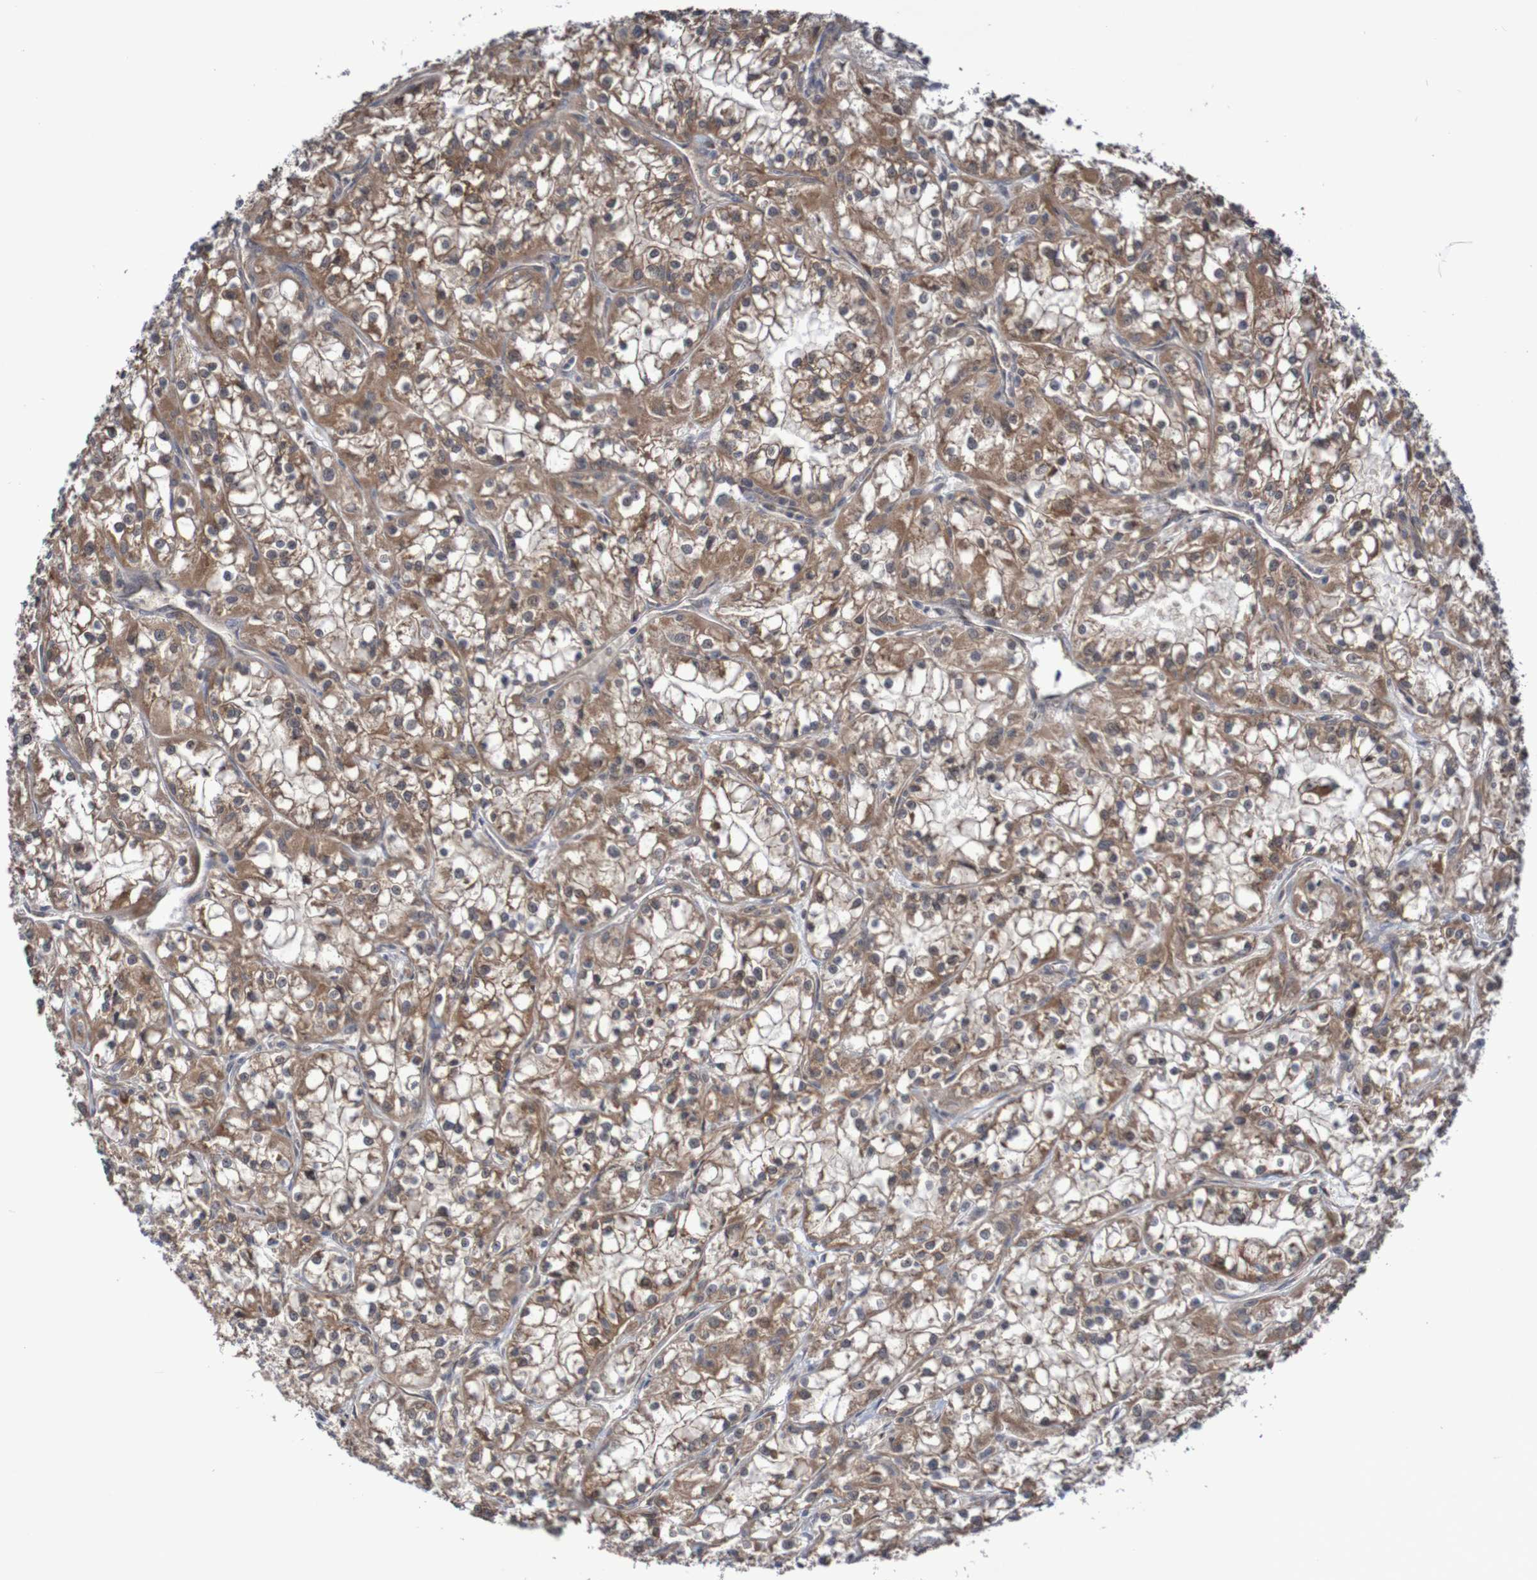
{"staining": {"intensity": "moderate", "quantity": ">75%", "location": "cytoplasmic/membranous"}, "tissue": "renal cancer", "cell_type": "Tumor cells", "image_type": "cancer", "snomed": [{"axis": "morphology", "description": "Adenocarcinoma, NOS"}, {"axis": "topography", "description": "Kidney"}], "caption": "Renal cancer (adenocarcinoma) stained for a protein reveals moderate cytoplasmic/membranous positivity in tumor cells.", "gene": "PHPT1", "patient": {"sex": "female", "age": 52}}